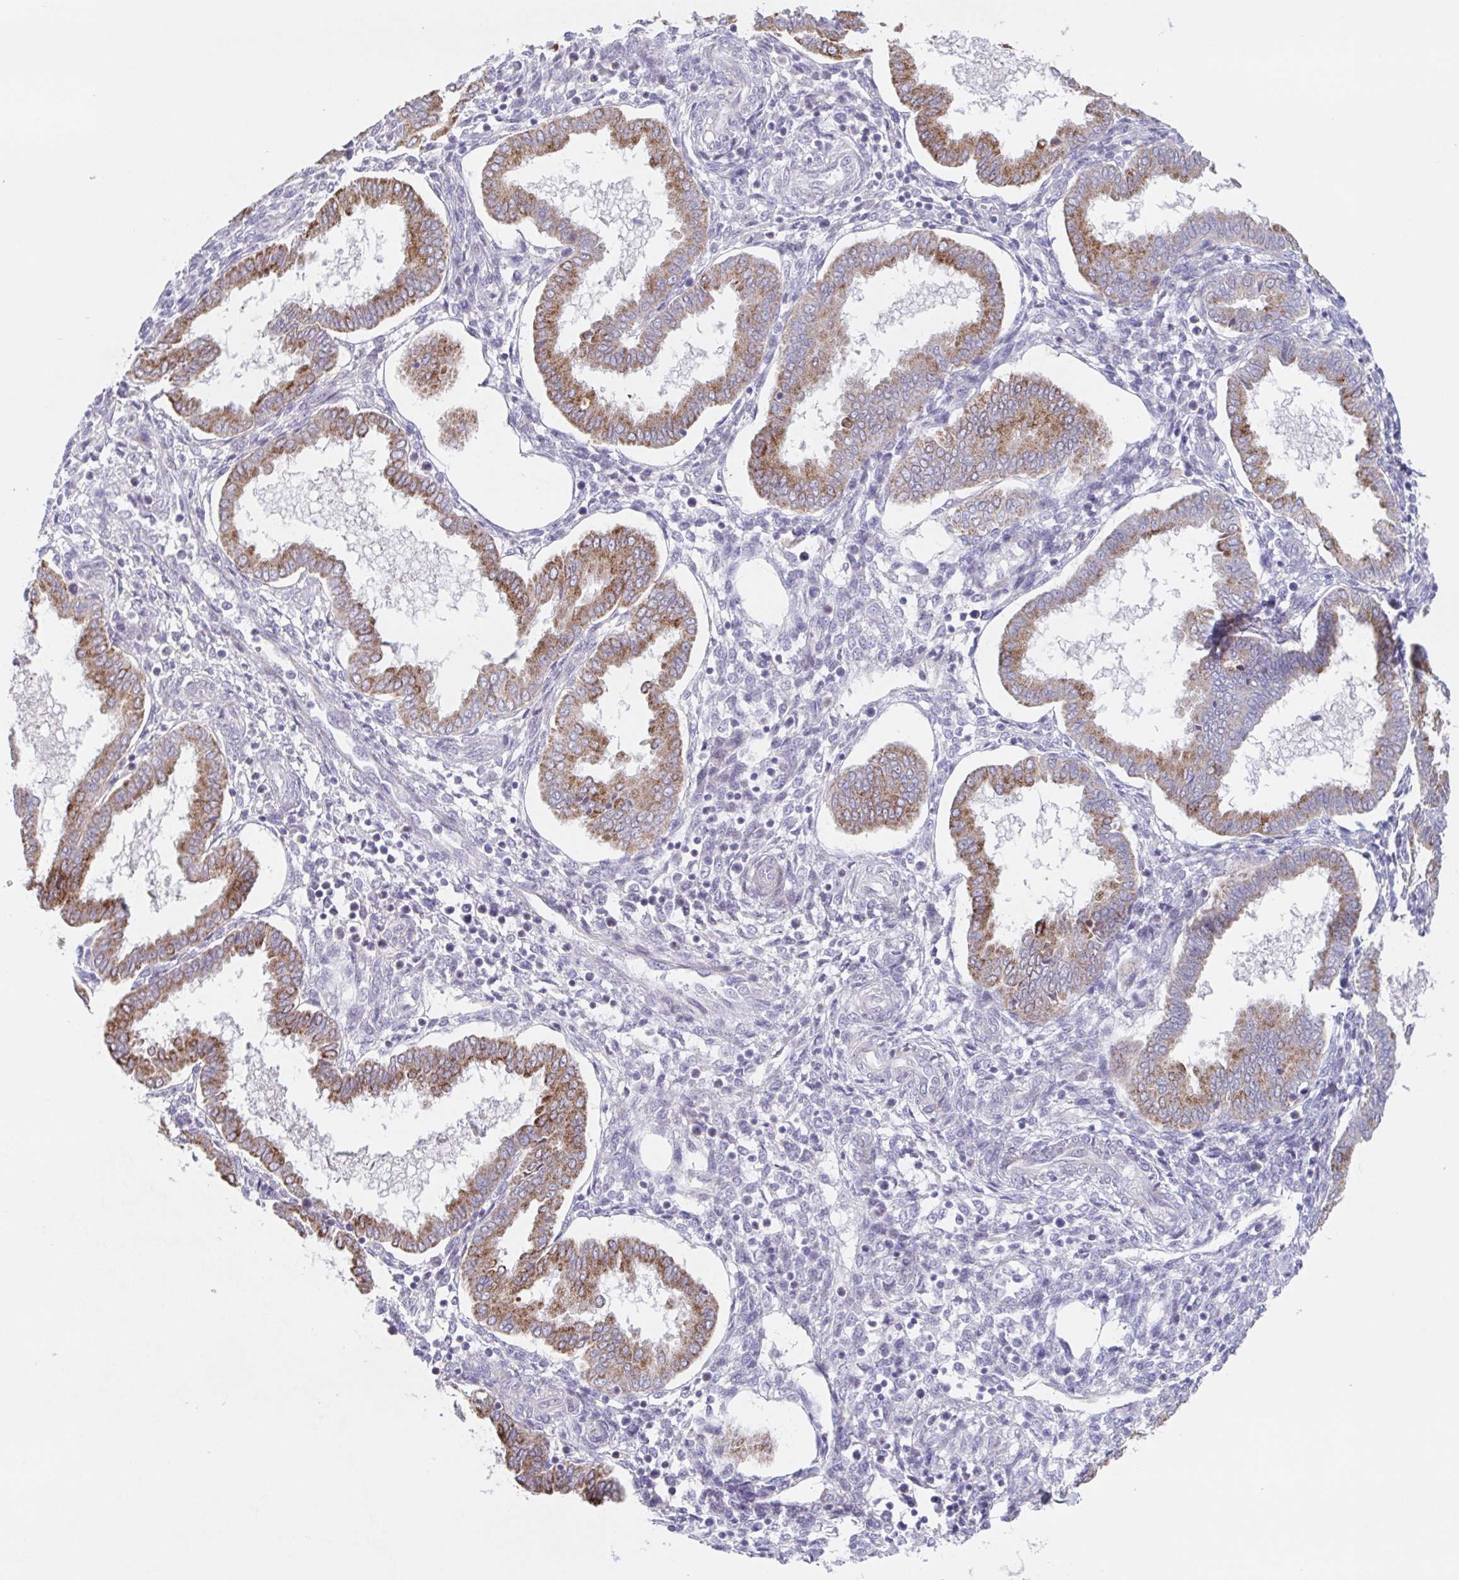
{"staining": {"intensity": "negative", "quantity": "none", "location": "none"}, "tissue": "endometrium", "cell_type": "Cells in endometrial stroma", "image_type": "normal", "snomed": [{"axis": "morphology", "description": "Normal tissue, NOS"}, {"axis": "topography", "description": "Endometrium"}], "caption": "IHC image of normal endometrium stained for a protein (brown), which demonstrates no expression in cells in endometrial stroma.", "gene": "POU2F3", "patient": {"sex": "female", "age": 24}}